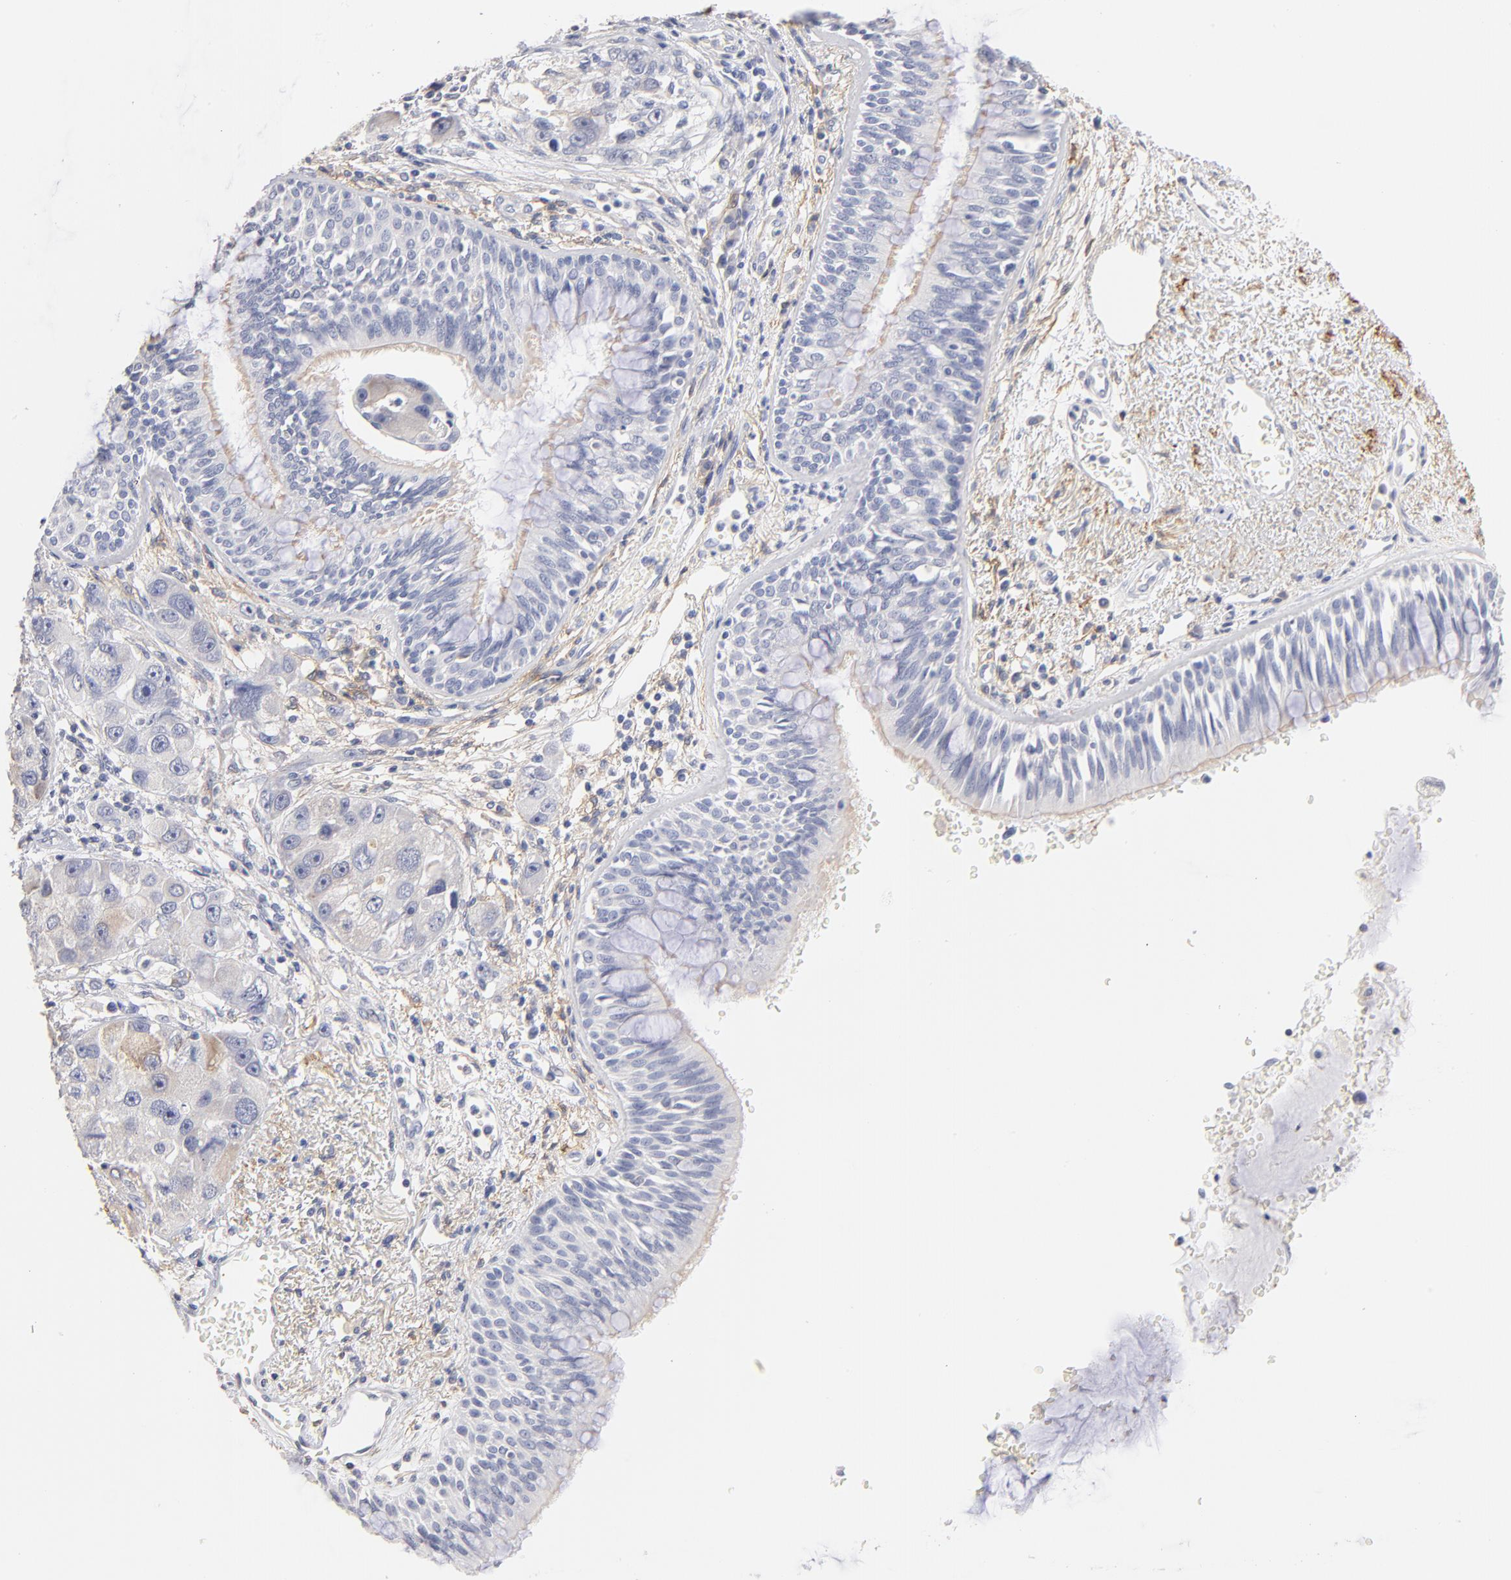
{"staining": {"intensity": "negative", "quantity": "none", "location": "none"}, "tissue": "bronchus", "cell_type": "Respiratory epithelial cells", "image_type": "normal", "snomed": [{"axis": "morphology", "description": "Normal tissue, NOS"}, {"axis": "morphology", "description": "Adenocarcinoma, NOS"}, {"axis": "morphology", "description": "Adenocarcinoma, metastatic, NOS"}, {"axis": "topography", "description": "Lymph node"}, {"axis": "topography", "description": "Bronchus"}, {"axis": "topography", "description": "Lung"}], "caption": "A photomicrograph of bronchus stained for a protein displays no brown staining in respiratory epithelial cells.", "gene": "ITGA8", "patient": {"sex": "female", "age": 54}}